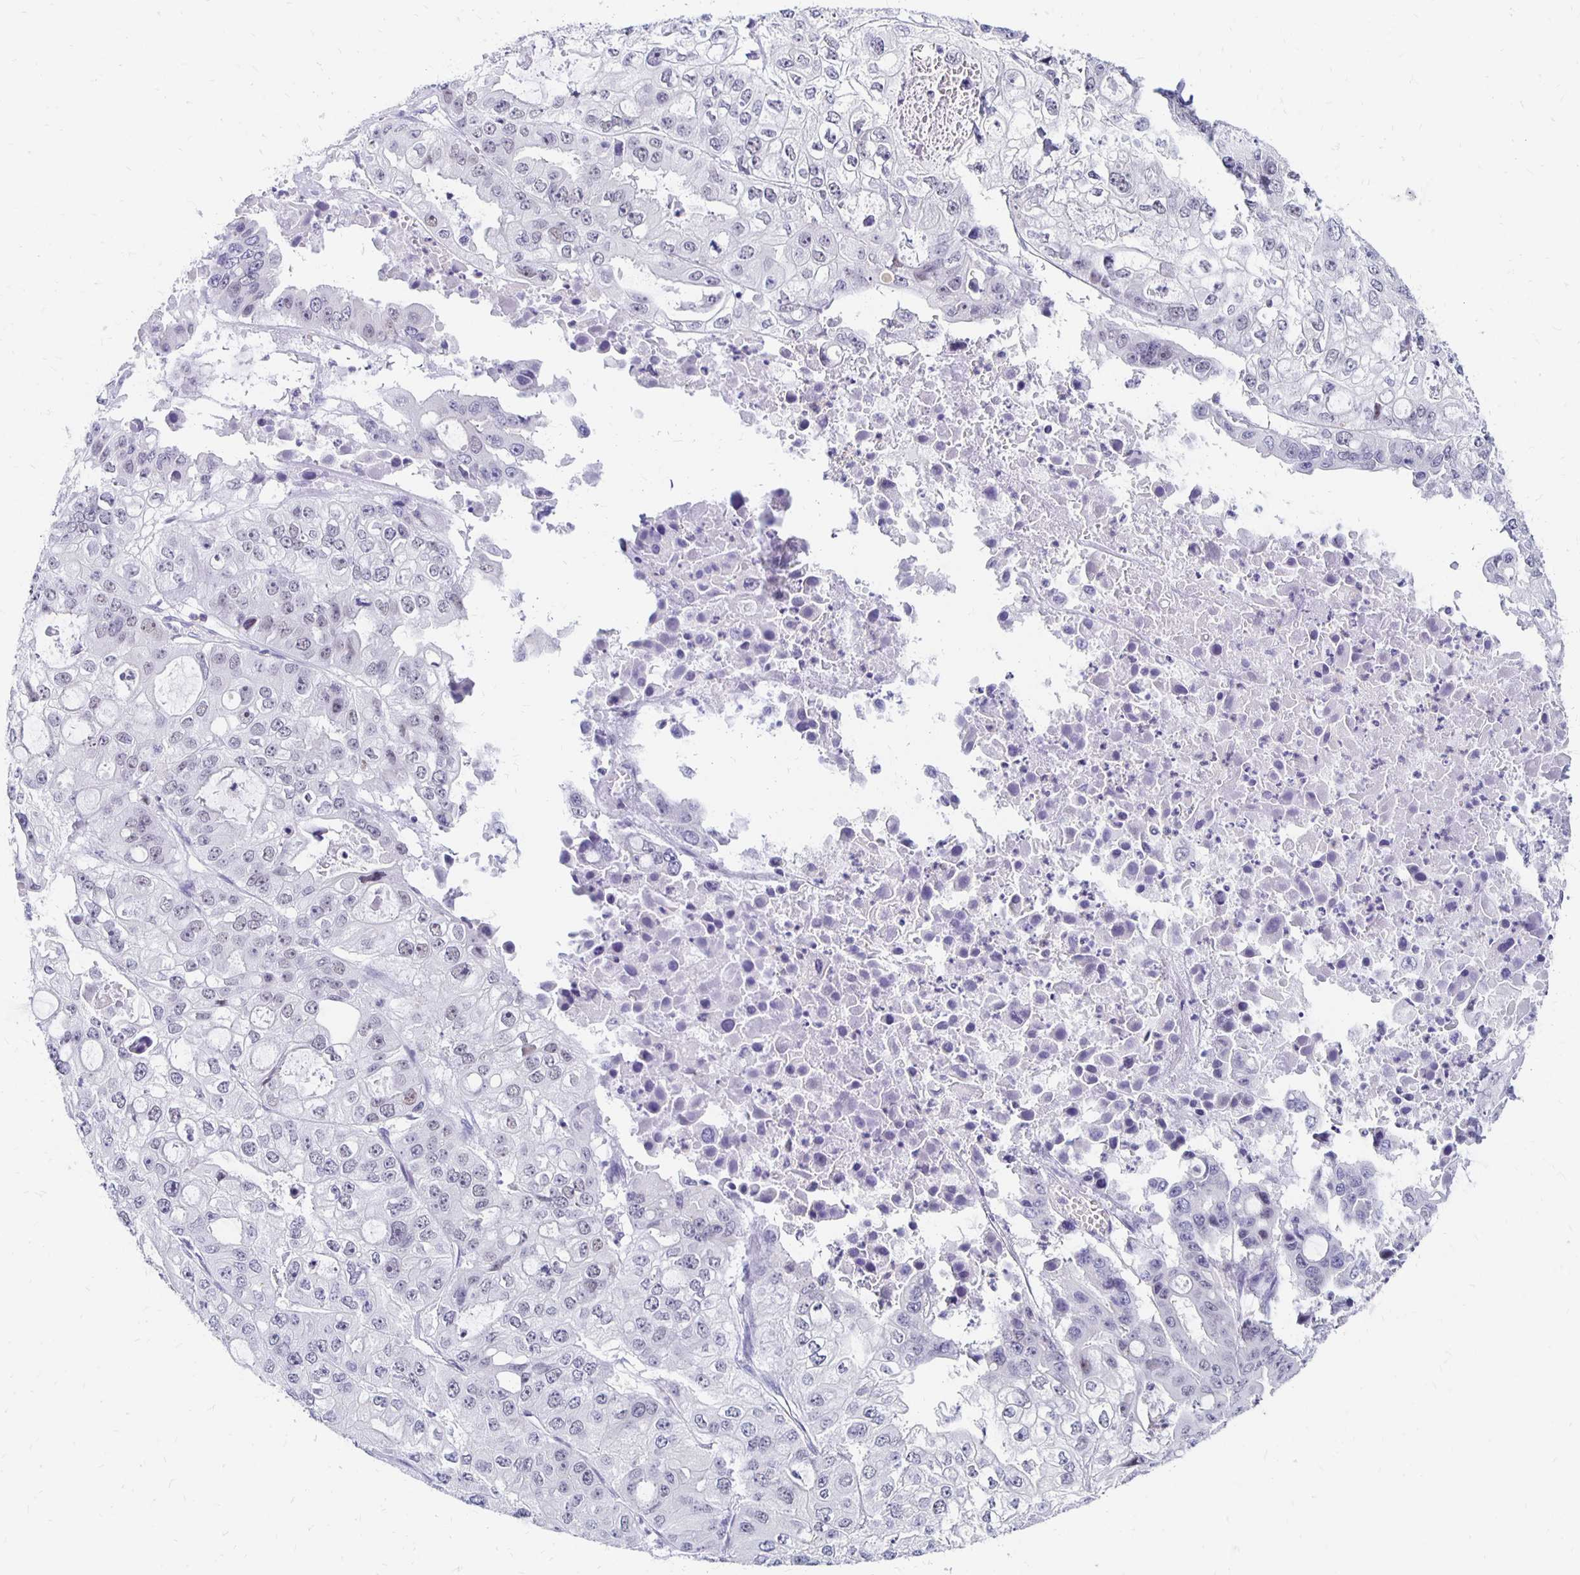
{"staining": {"intensity": "weak", "quantity": "<25%", "location": "nuclear"}, "tissue": "ovarian cancer", "cell_type": "Tumor cells", "image_type": "cancer", "snomed": [{"axis": "morphology", "description": "Cystadenocarcinoma, serous, NOS"}, {"axis": "topography", "description": "Ovary"}], "caption": "There is no significant positivity in tumor cells of ovarian cancer (serous cystadenocarcinoma).", "gene": "SYT2", "patient": {"sex": "female", "age": 56}}